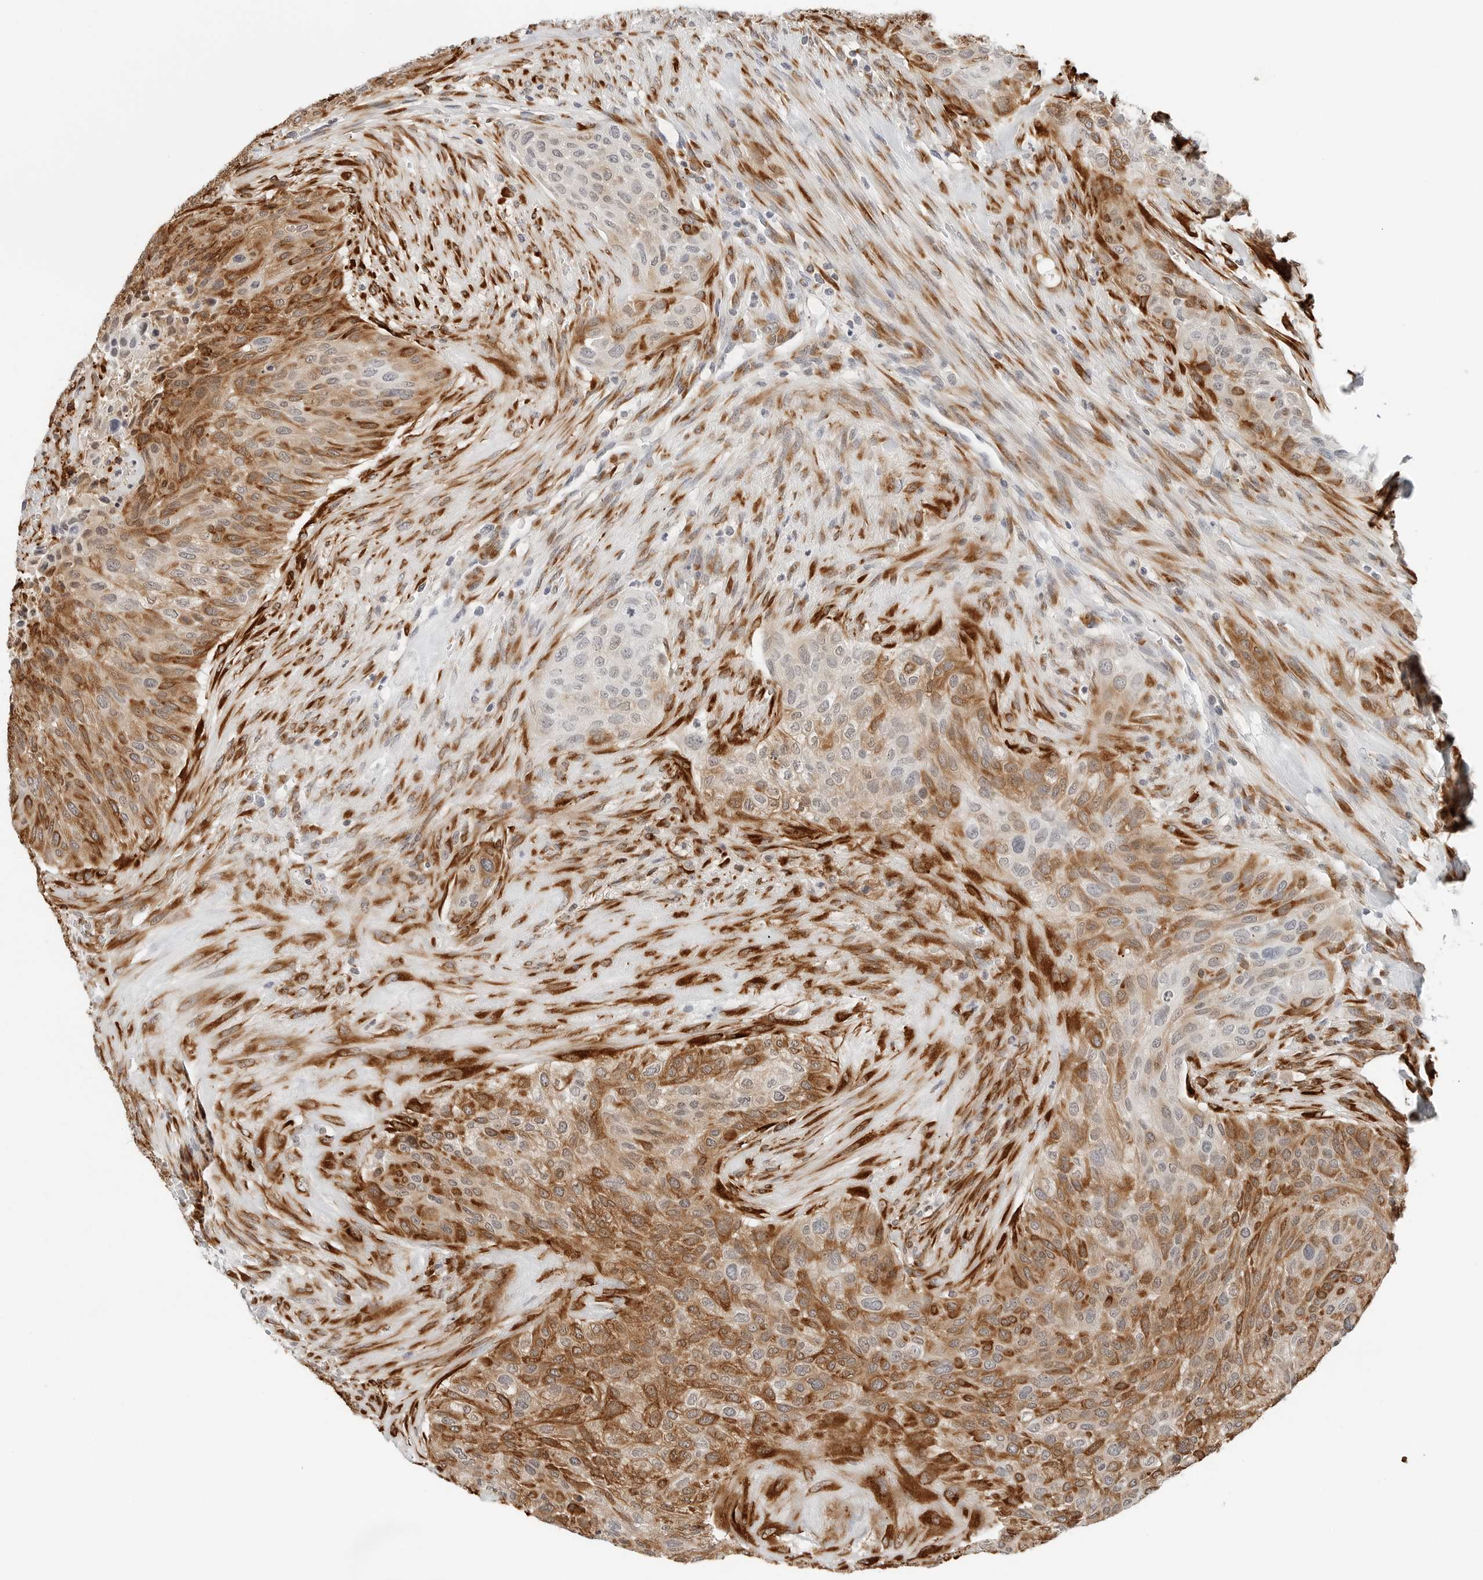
{"staining": {"intensity": "moderate", "quantity": ">75%", "location": "cytoplasmic/membranous,nuclear"}, "tissue": "urothelial cancer", "cell_type": "Tumor cells", "image_type": "cancer", "snomed": [{"axis": "morphology", "description": "Urothelial carcinoma, High grade"}, {"axis": "topography", "description": "Urinary bladder"}], "caption": "Moderate cytoplasmic/membranous and nuclear staining is identified in about >75% of tumor cells in urothelial cancer.", "gene": "P4HA2", "patient": {"sex": "male", "age": 35}}